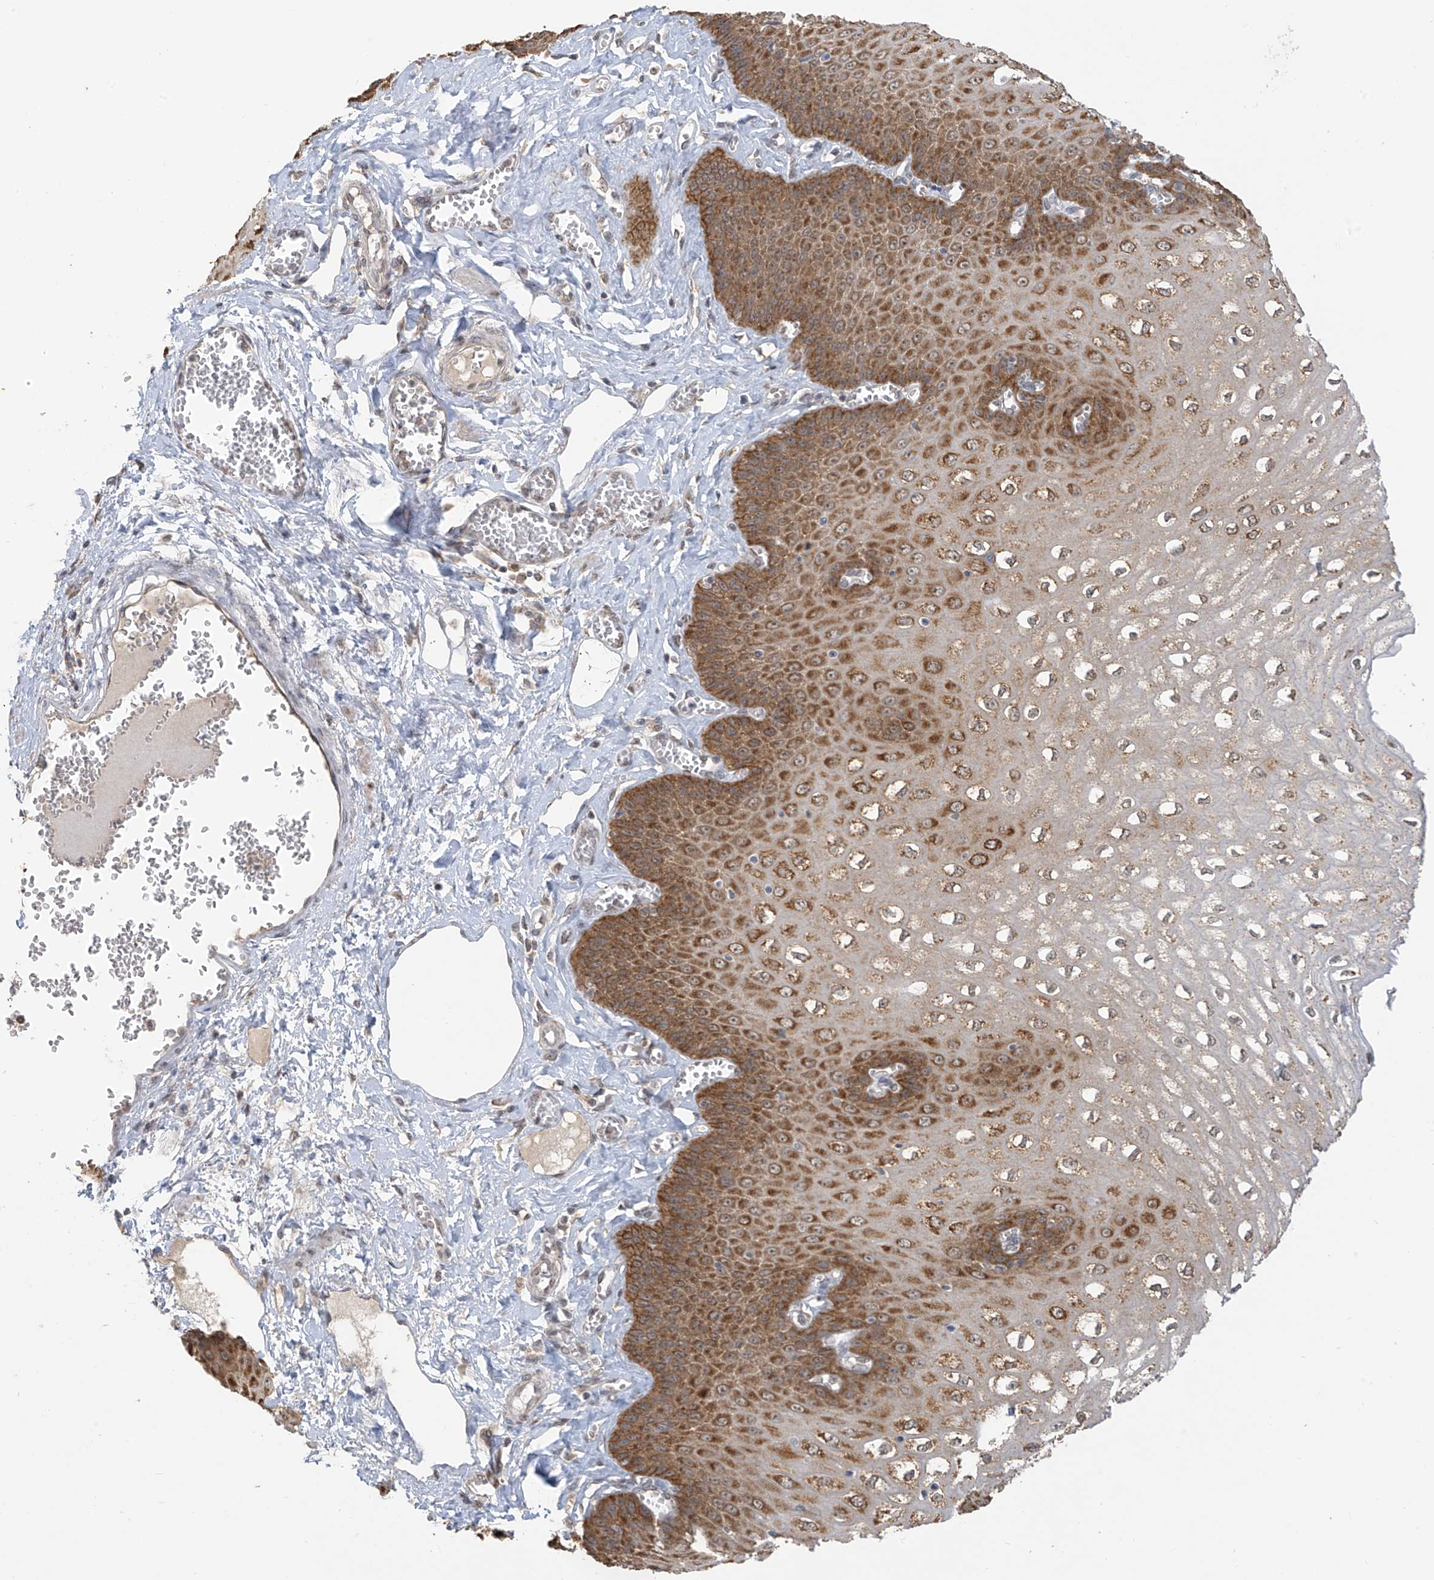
{"staining": {"intensity": "strong", "quantity": ">75%", "location": "cytoplasmic/membranous"}, "tissue": "esophagus", "cell_type": "Squamous epithelial cells", "image_type": "normal", "snomed": [{"axis": "morphology", "description": "Normal tissue, NOS"}, {"axis": "topography", "description": "Esophagus"}], "caption": "Protein analysis of normal esophagus displays strong cytoplasmic/membranous positivity in approximately >75% of squamous epithelial cells. The staining was performed using DAB to visualize the protein expression in brown, while the nuclei were stained in blue with hematoxylin (Magnification: 20x).", "gene": "KIAA1522", "patient": {"sex": "male", "age": 60}}